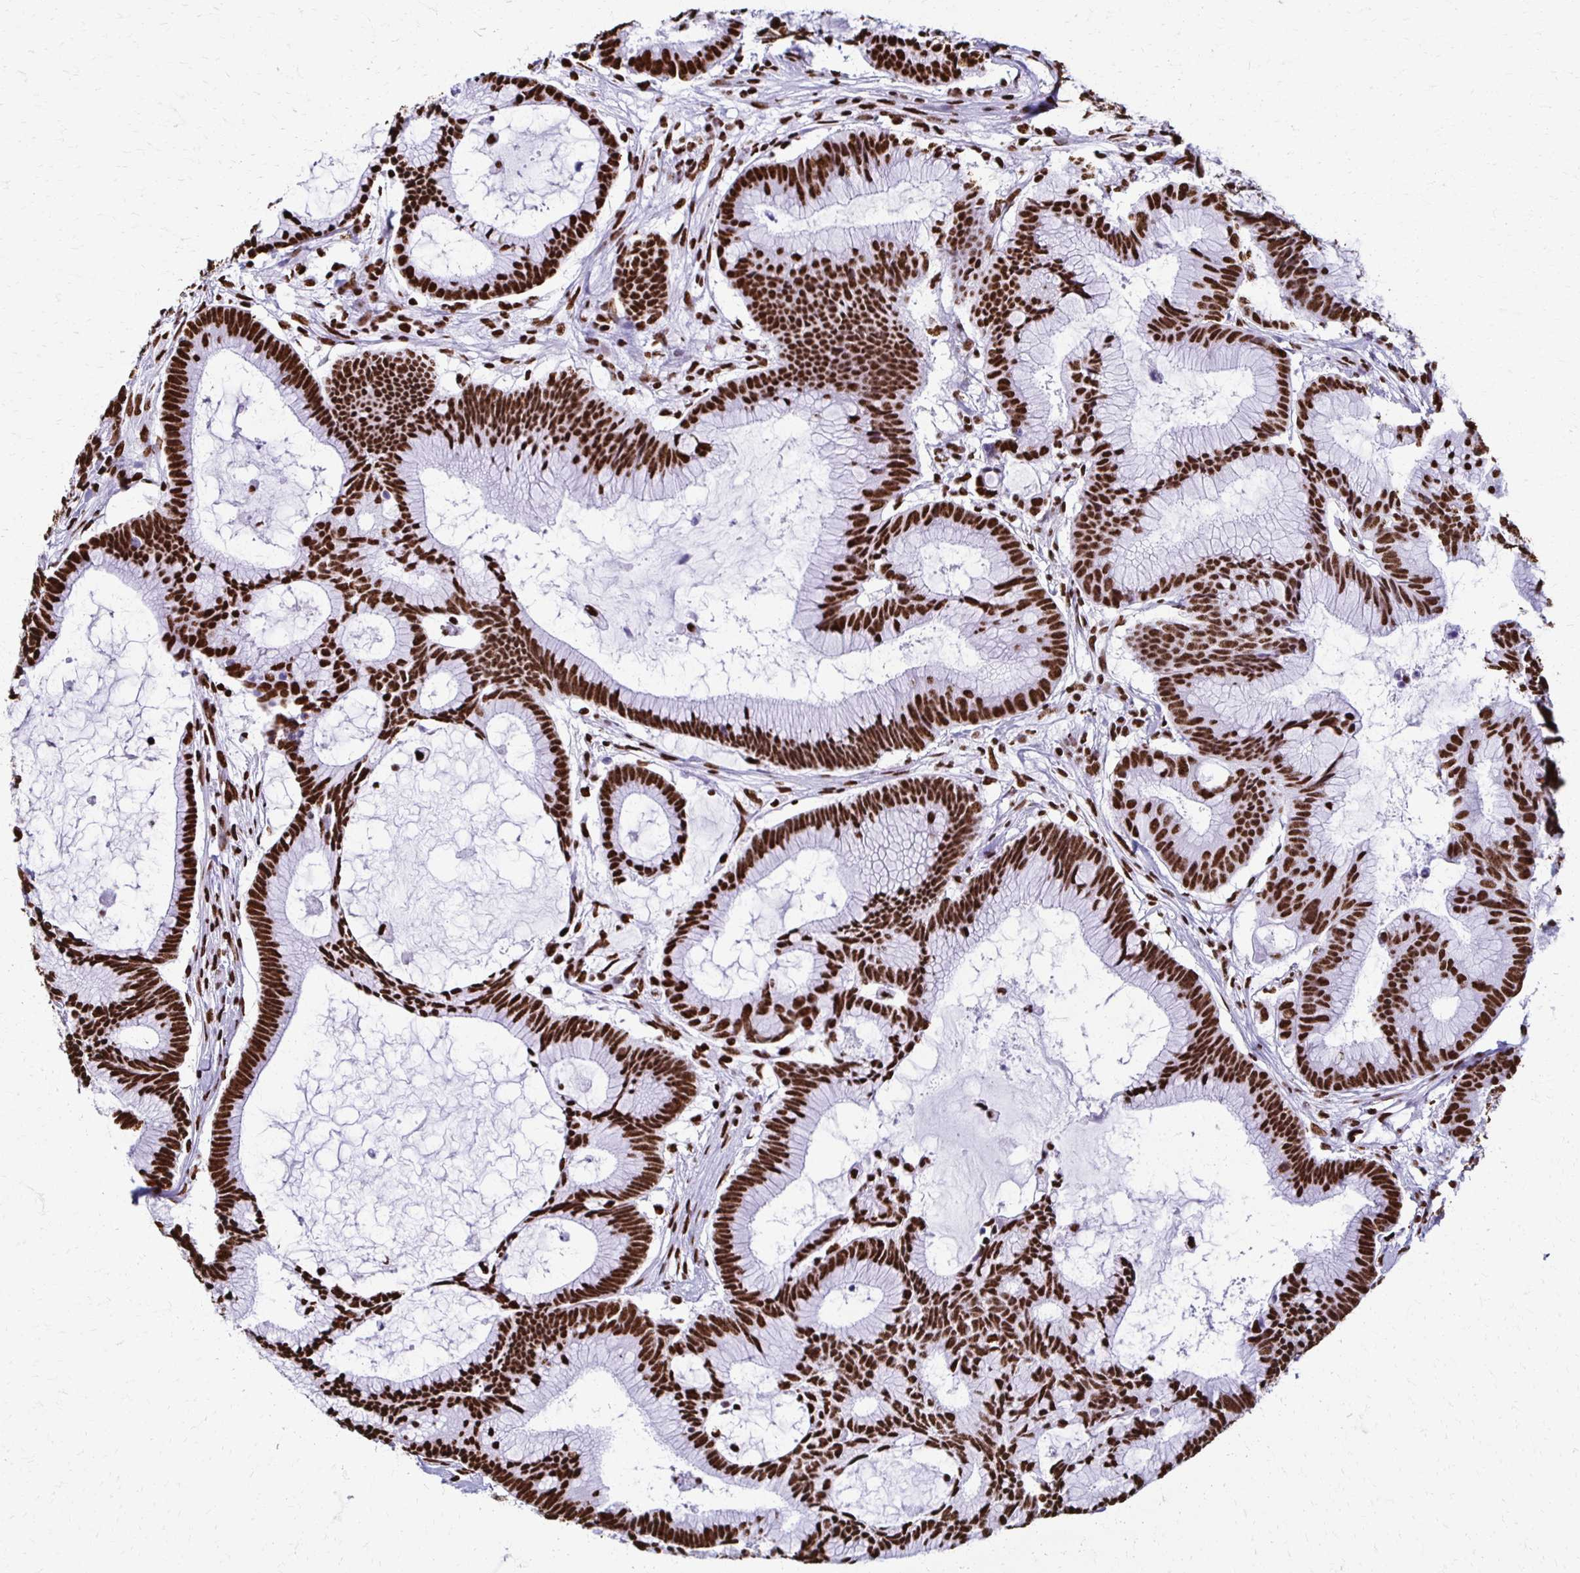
{"staining": {"intensity": "strong", "quantity": ">75%", "location": "nuclear"}, "tissue": "colorectal cancer", "cell_type": "Tumor cells", "image_type": "cancer", "snomed": [{"axis": "morphology", "description": "Adenocarcinoma, NOS"}, {"axis": "topography", "description": "Colon"}], "caption": "Colorectal adenocarcinoma was stained to show a protein in brown. There is high levels of strong nuclear positivity in about >75% of tumor cells.", "gene": "NONO", "patient": {"sex": "female", "age": 78}}